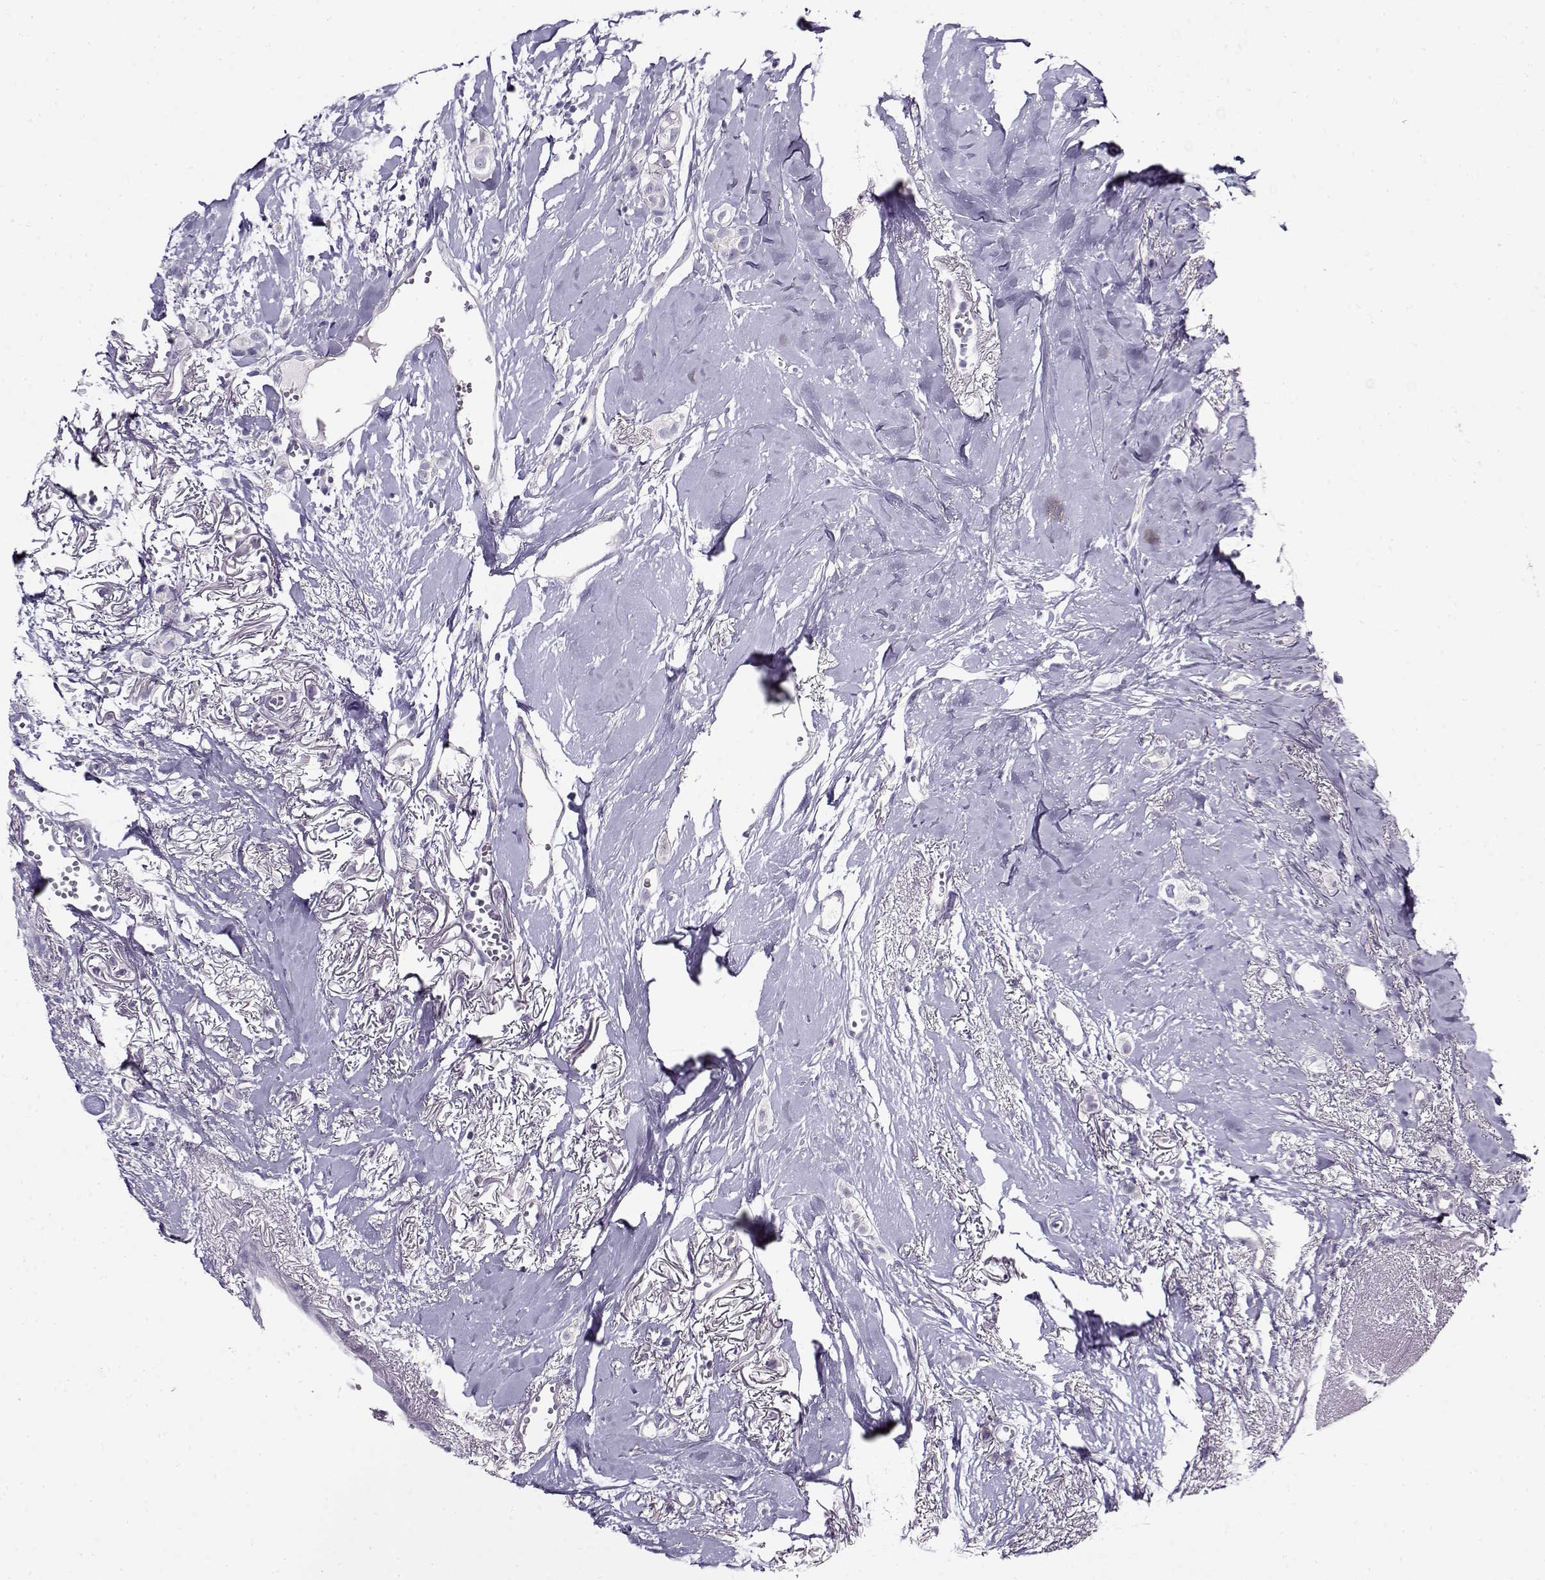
{"staining": {"intensity": "negative", "quantity": "none", "location": "none"}, "tissue": "breast cancer", "cell_type": "Tumor cells", "image_type": "cancer", "snomed": [{"axis": "morphology", "description": "Duct carcinoma"}, {"axis": "topography", "description": "Breast"}], "caption": "Tumor cells show no significant expression in invasive ductal carcinoma (breast). (IHC, brightfield microscopy, high magnification).", "gene": "FEZF1", "patient": {"sex": "female", "age": 85}}